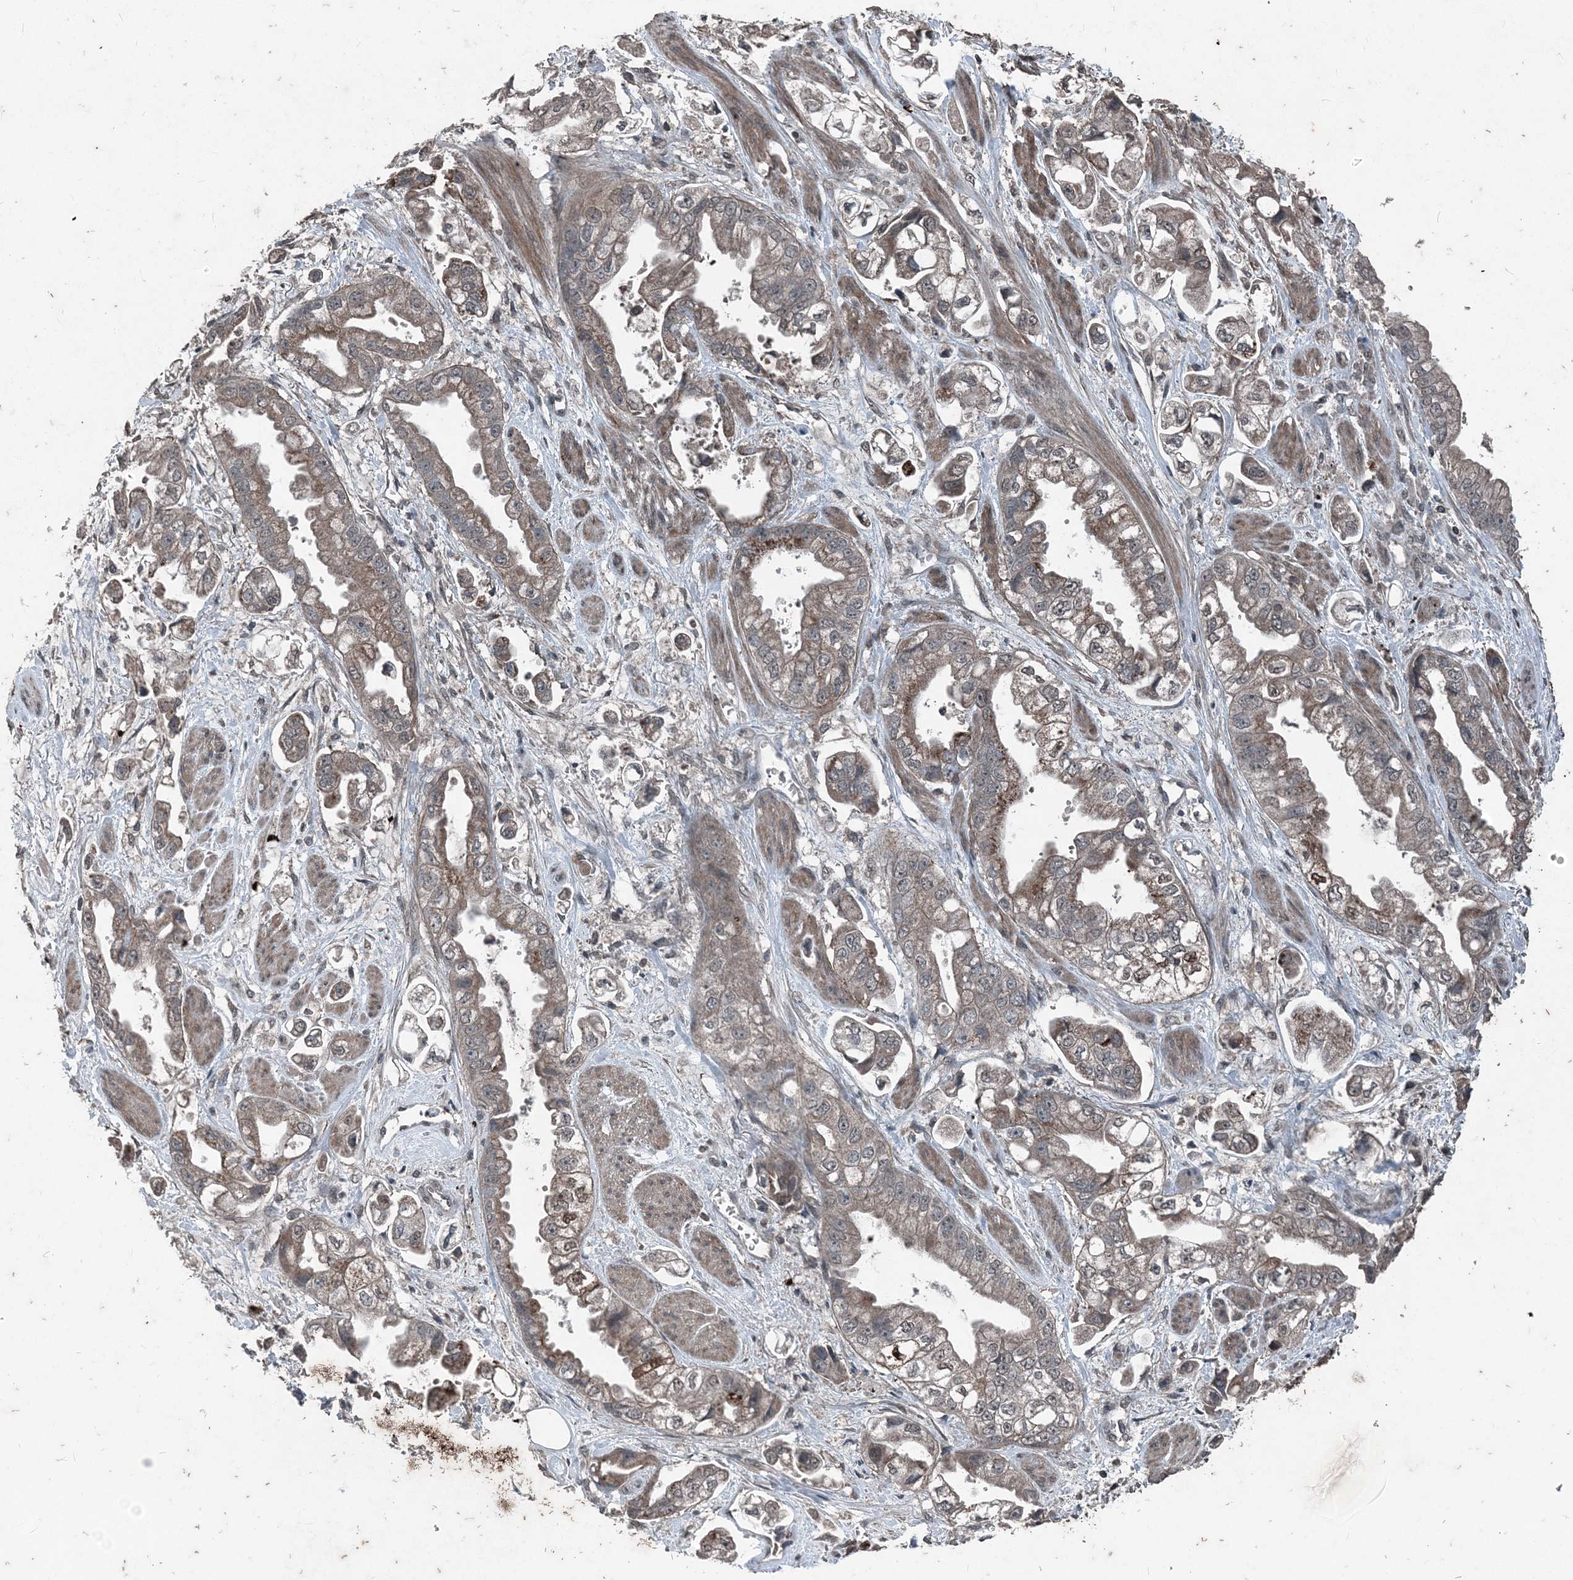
{"staining": {"intensity": "weak", "quantity": "25%-75%", "location": "cytoplasmic/membranous"}, "tissue": "stomach cancer", "cell_type": "Tumor cells", "image_type": "cancer", "snomed": [{"axis": "morphology", "description": "Adenocarcinoma, NOS"}, {"axis": "topography", "description": "Stomach"}], "caption": "Tumor cells reveal weak cytoplasmic/membranous expression in approximately 25%-75% of cells in stomach cancer.", "gene": "CFL1", "patient": {"sex": "male", "age": 62}}